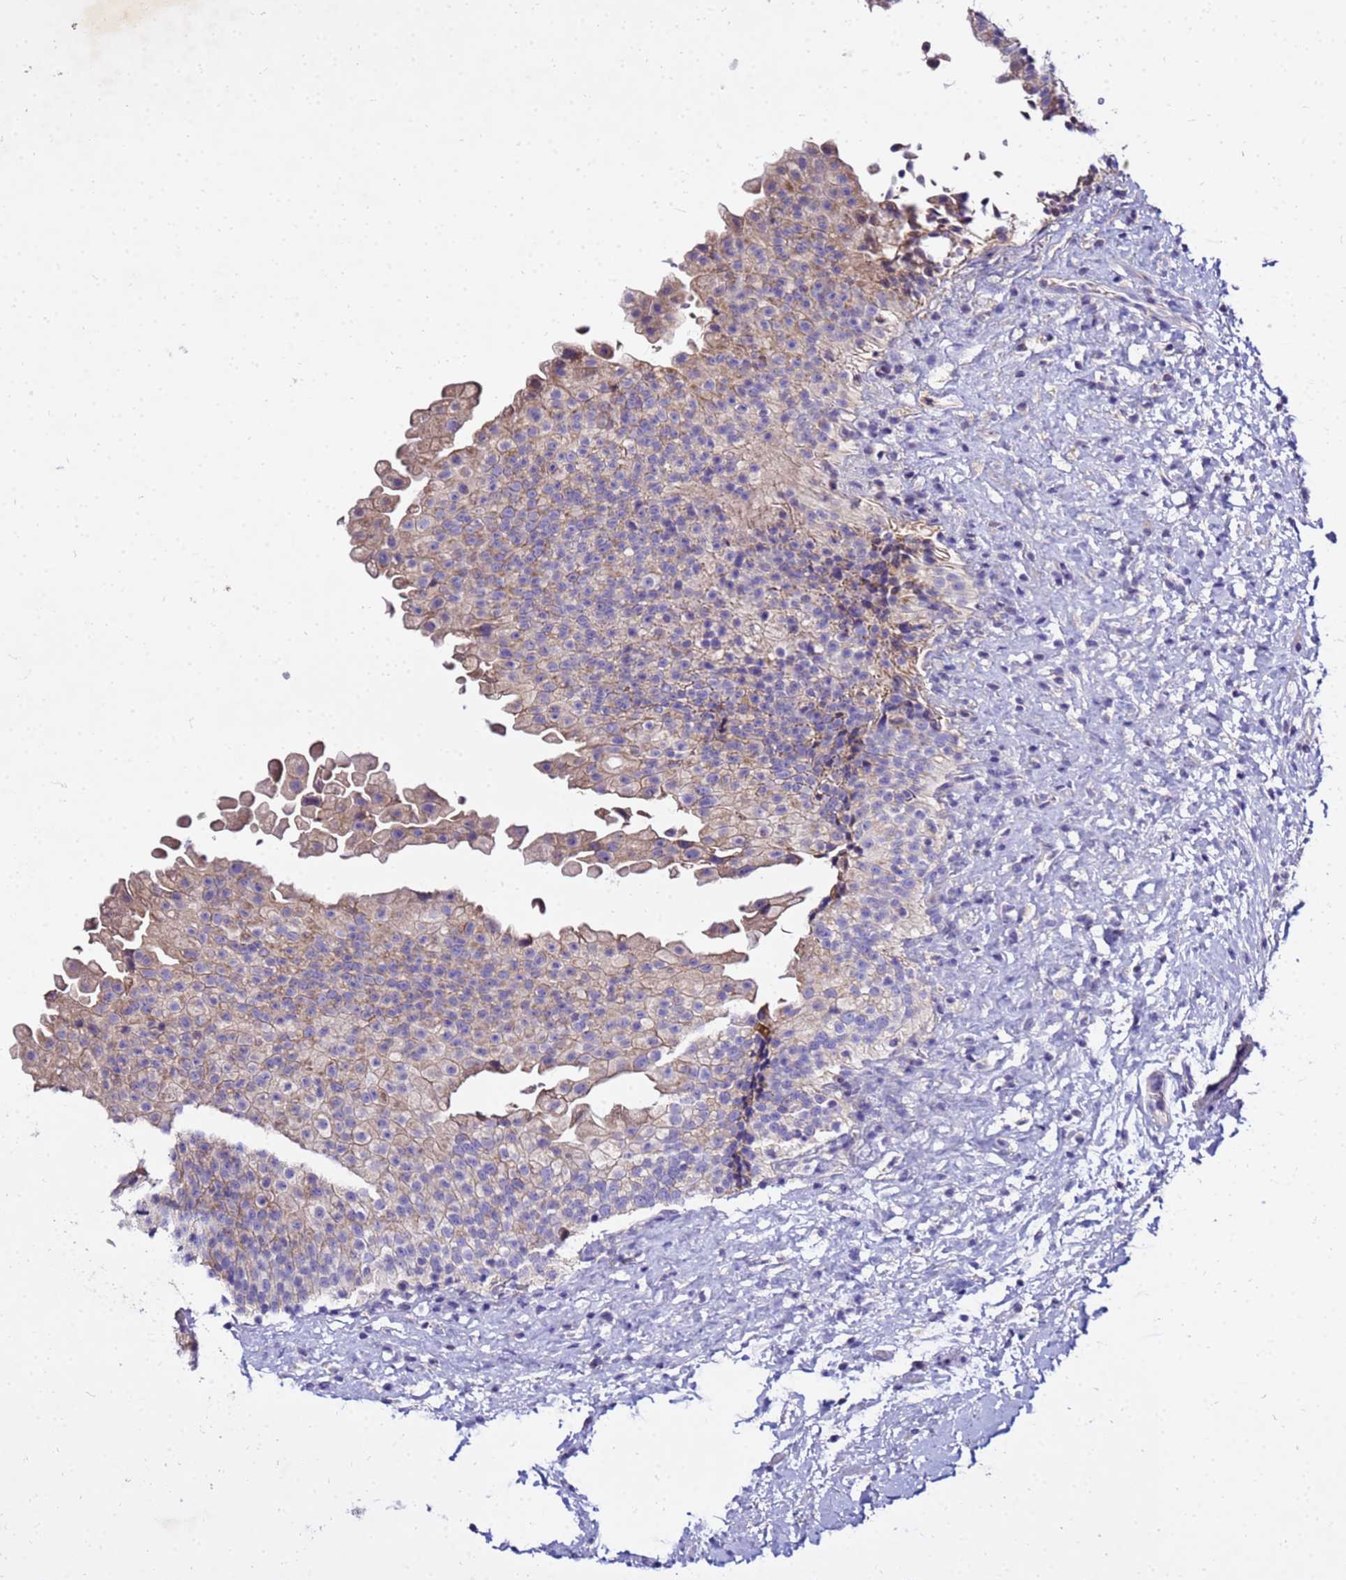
{"staining": {"intensity": "weak", "quantity": "25%-75%", "location": "cytoplasmic/membranous"}, "tissue": "urinary bladder", "cell_type": "Urothelial cells", "image_type": "normal", "snomed": [{"axis": "morphology", "description": "Normal tissue, NOS"}, {"axis": "topography", "description": "Urinary bladder"}], "caption": "This histopathology image reveals IHC staining of unremarkable urinary bladder, with low weak cytoplasmic/membranous expression in approximately 25%-75% of urothelial cells.", "gene": "COX14", "patient": {"sex": "female", "age": 27}}